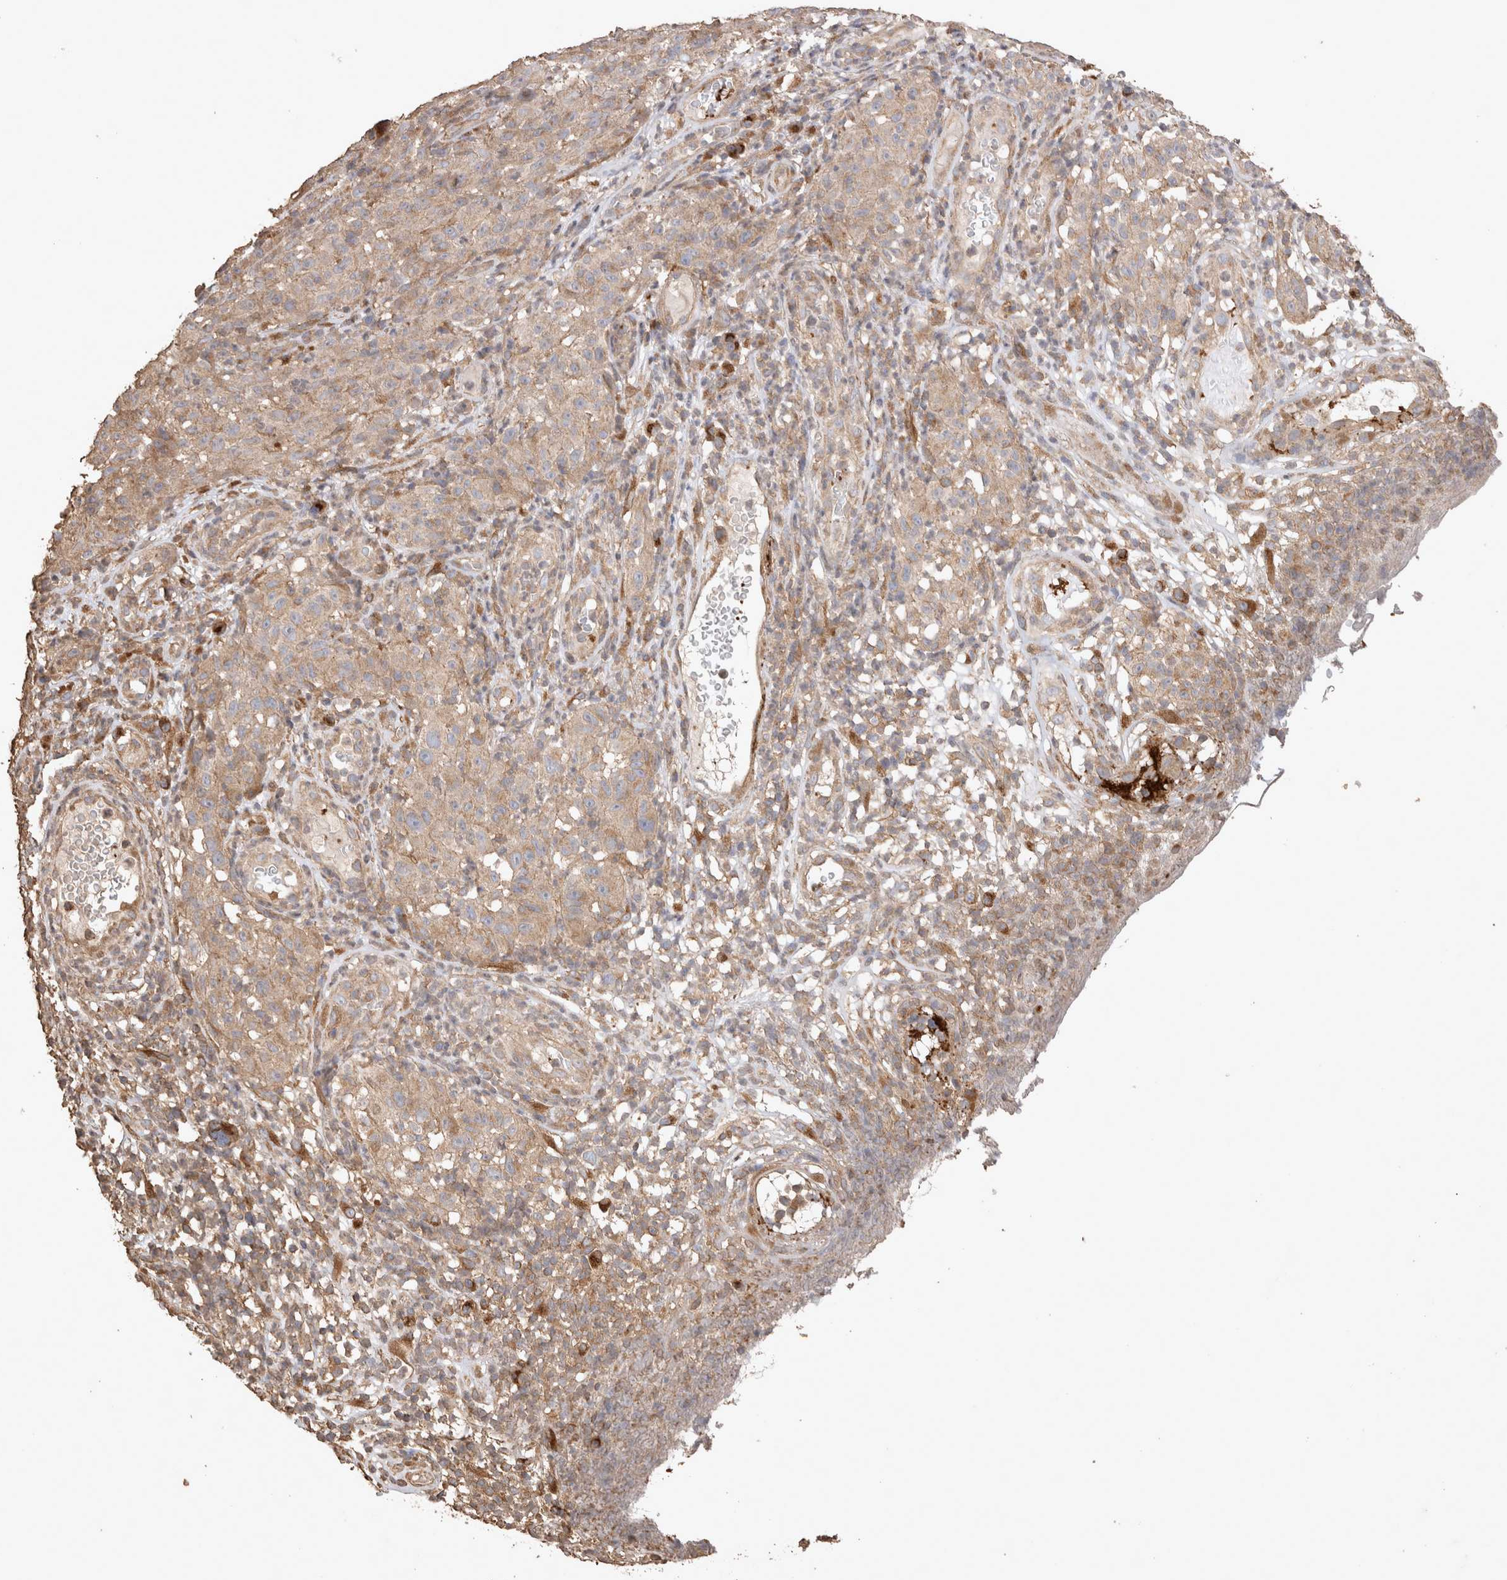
{"staining": {"intensity": "negative", "quantity": "none", "location": "none"}, "tissue": "melanoma", "cell_type": "Tumor cells", "image_type": "cancer", "snomed": [{"axis": "morphology", "description": "Malignant melanoma, NOS"}, {"axis": "topography", "description": "Skin"}], "caption": "High power microscopy image of an immunohistochemistry histopathology image of malignant melanoma, revealing no significant staining in tumor cells.", "gene": "SNX31", "patient": {"sex": "female", "age": 82}}